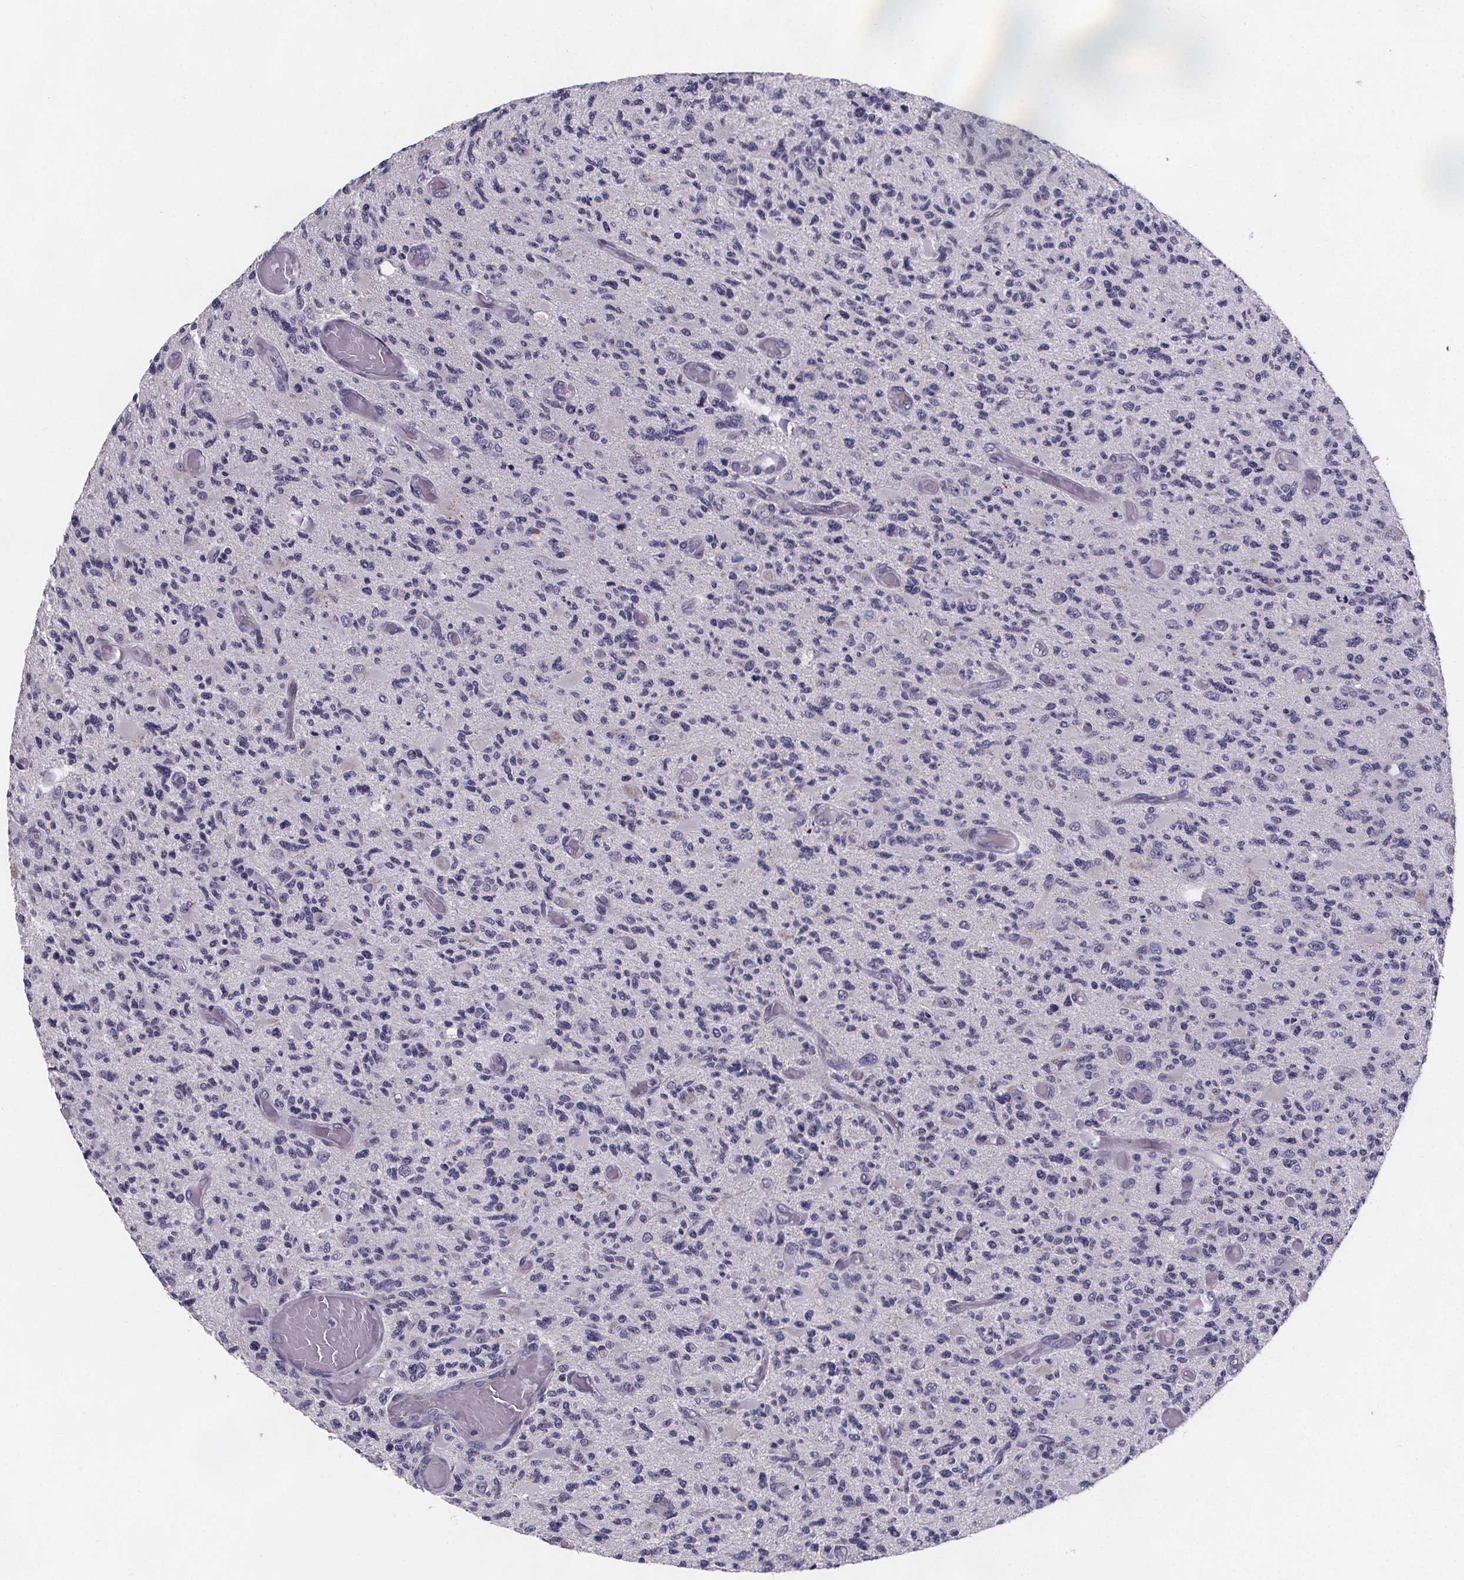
{"staining": {"intensity": "negative", "quantity": "none", "location": "none"}, "tissue": "glioma", "cell_type": "Tumor cells", "image_type": "cancer", "snomed": [{"axis": "morphology", "description": "Glioma, malignant, High grade"}, {"axis": "topography", "description": "Brain"}], "caption": "Tumor cells show no significant protein staining in malignant glioma (high-grade).", "gene": "PAH", "patient": {"sex": "female", "age": 63}}